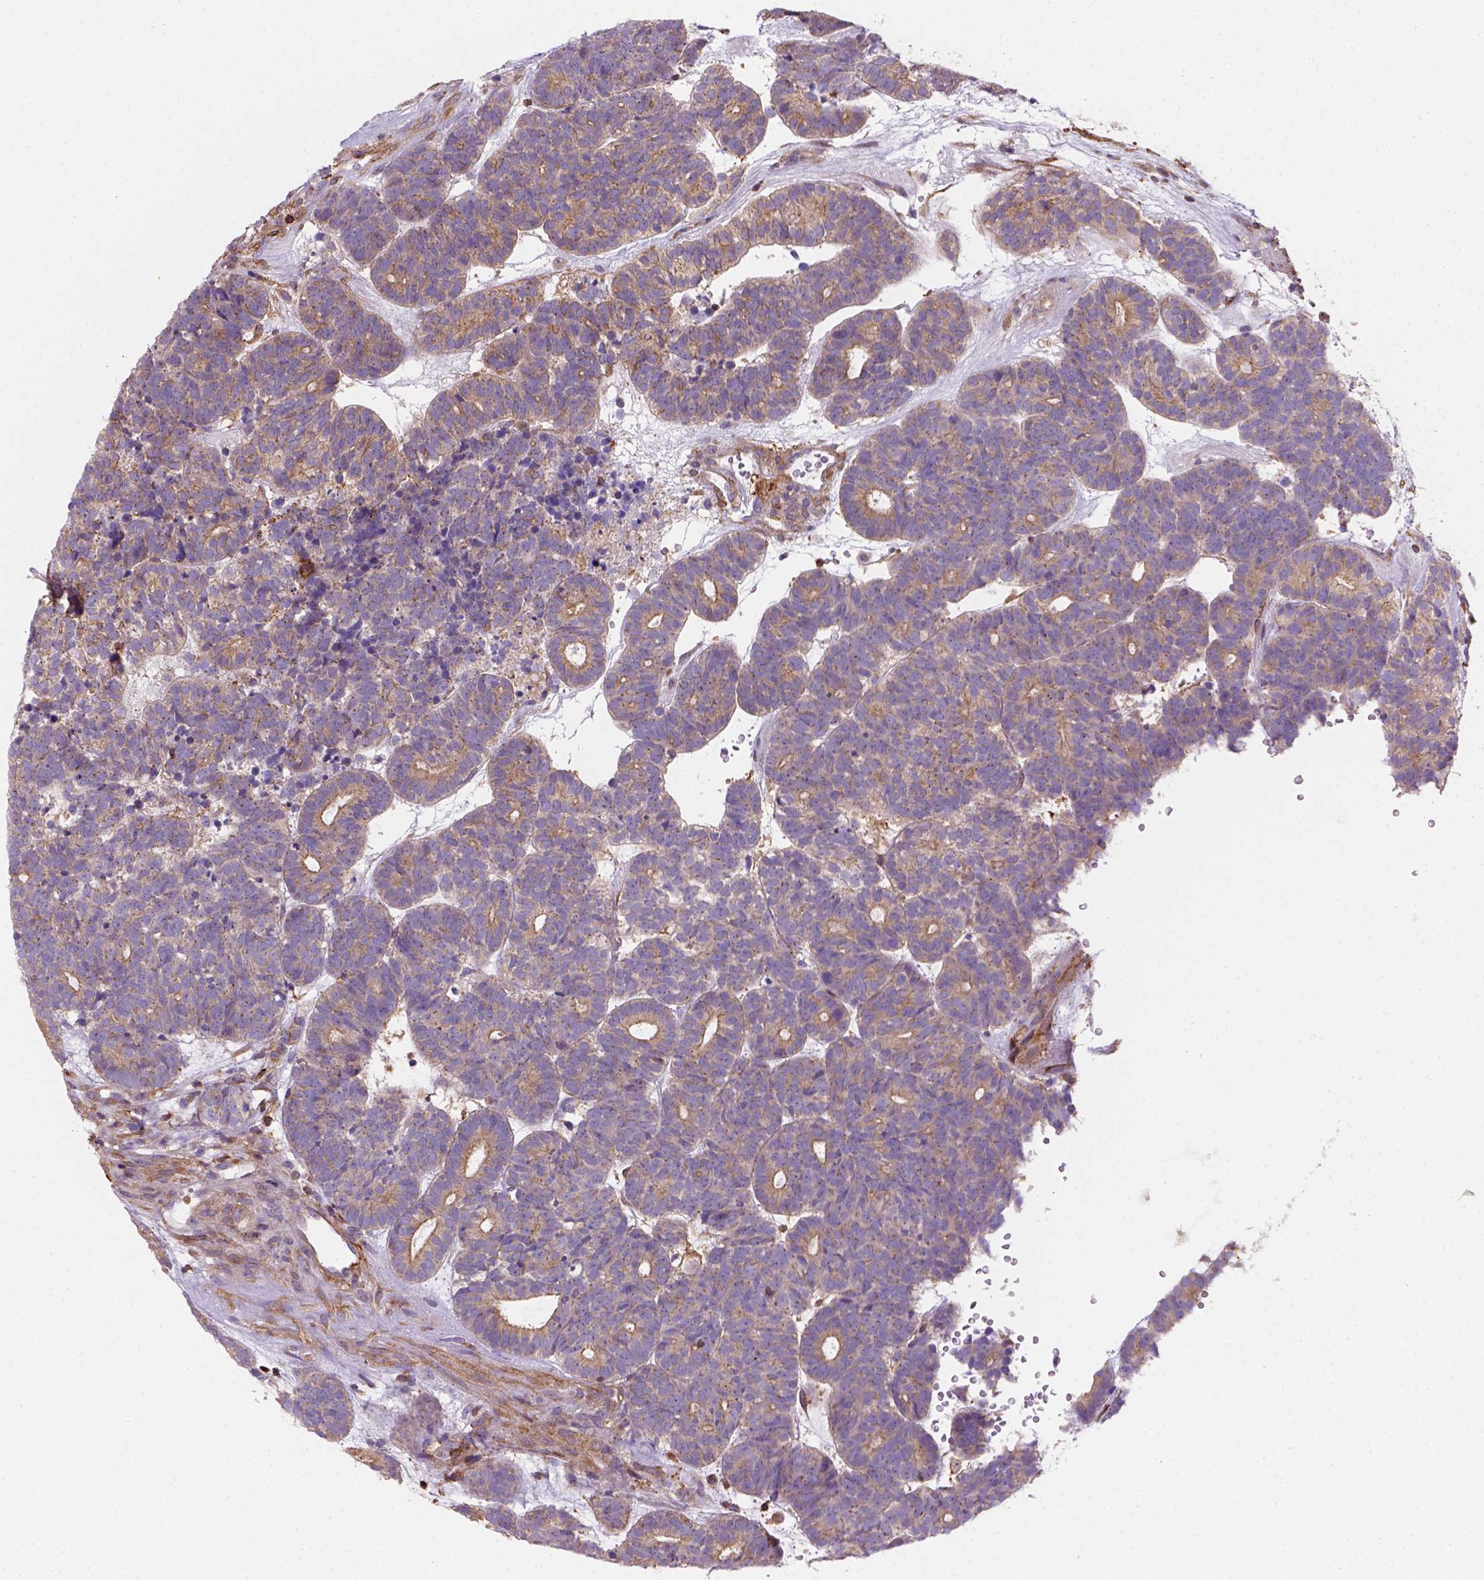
{"staining": {"intensity": "moderate", "quantity": ">75%", "location": "cytoplasmic/membranous"}, "tissue": "head and neck cancer", "cell_type": "Tumor cells", "image_type": "cancer", "snomed": [{"axis": "morphology", "description": "Adenocarcinoma, NOS"}, {"axis": "topography", "description": "Head-Neck"}], "caption": "Head and neck cancer (adenocarcinoma) stained with a protein marker exhibits moderate staining in tumor cells.", "gene": "GPRC5D", "patient": {"sex": "female", "age": 81}}